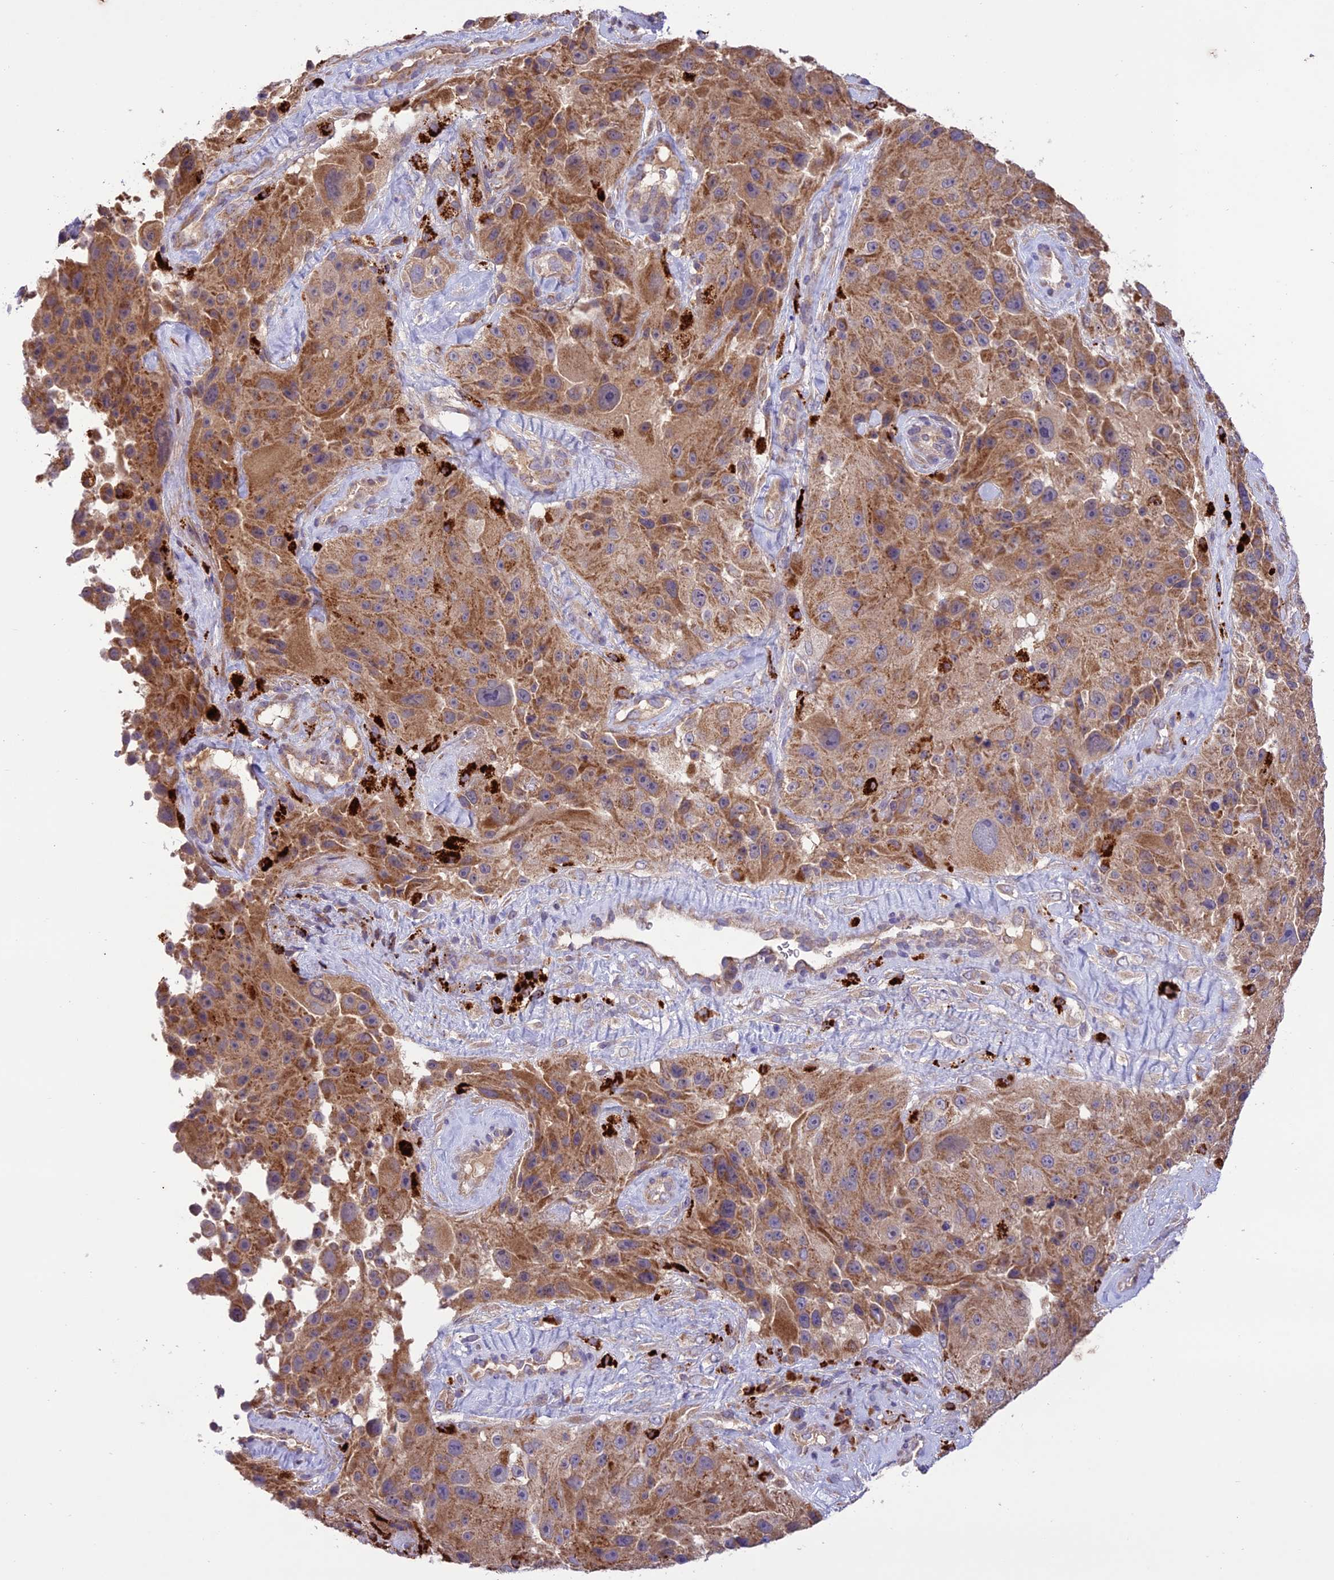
{"staining": {"intensity": "moderate", "quantity": ">75%", "location": "cytoplasmic/membranous"}, "tissue": "melanoma", "cell_type": "Tumor cells", "image_type": "cancer", "snomed": [{"axis": "morphology", "description": "Malignant melanoma, Metastatic site"}, {"axis": "topography", "description": "Lymph node"}], "caption": "There is medium levels of moderate cytoplasmic/membranous staining in tumor cells of melanoma, as demonstrated by immunohistochemical staining (brown color).", "gene": "NDUFAF1", "patient": {"sex": "male", "age": 62}}